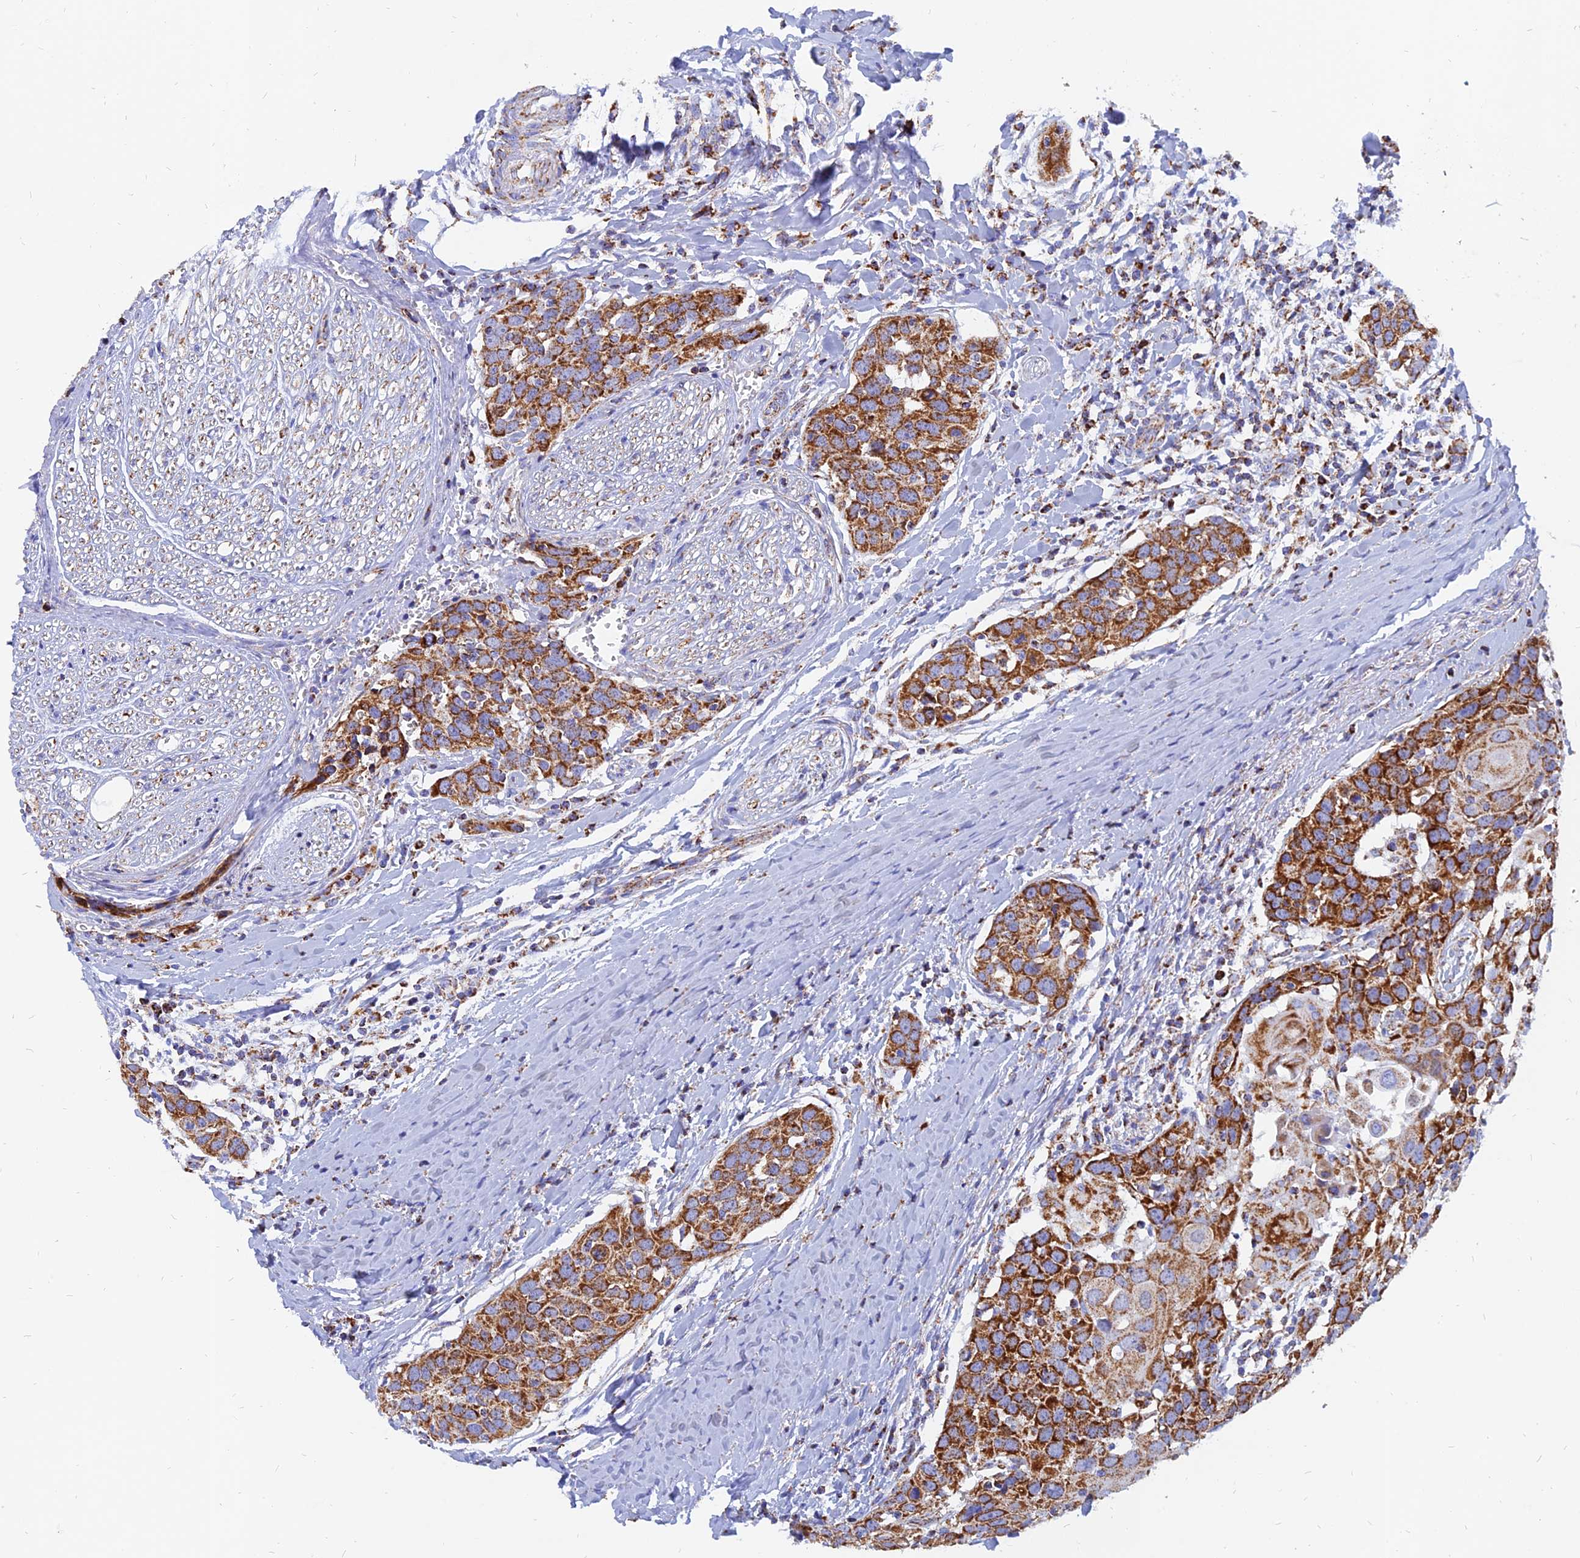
{"staining": {"intensity": "strong", "quantity": ">75%", "location": "cytoplasmic/membranous"}, "tissue": "head and neck cancer", "cell_type": "Tumor cells", "image_type": "cancer", "snomed": [{"axis": "morphology", "description": "Squamous cell carcinoma, NOS"}, {"axis": "topography", "description": "Oral tissue"}, {"axis": "topography", "description": "Head-Neck"}], "caption": "Protein expression analysis of head and neck cancer exhibits strong cytoplasmic/membranous expression in approximately >75% of tumor cells.", "gene": "NDUFB6", "patient": {"sex": "female", "age": 50}}